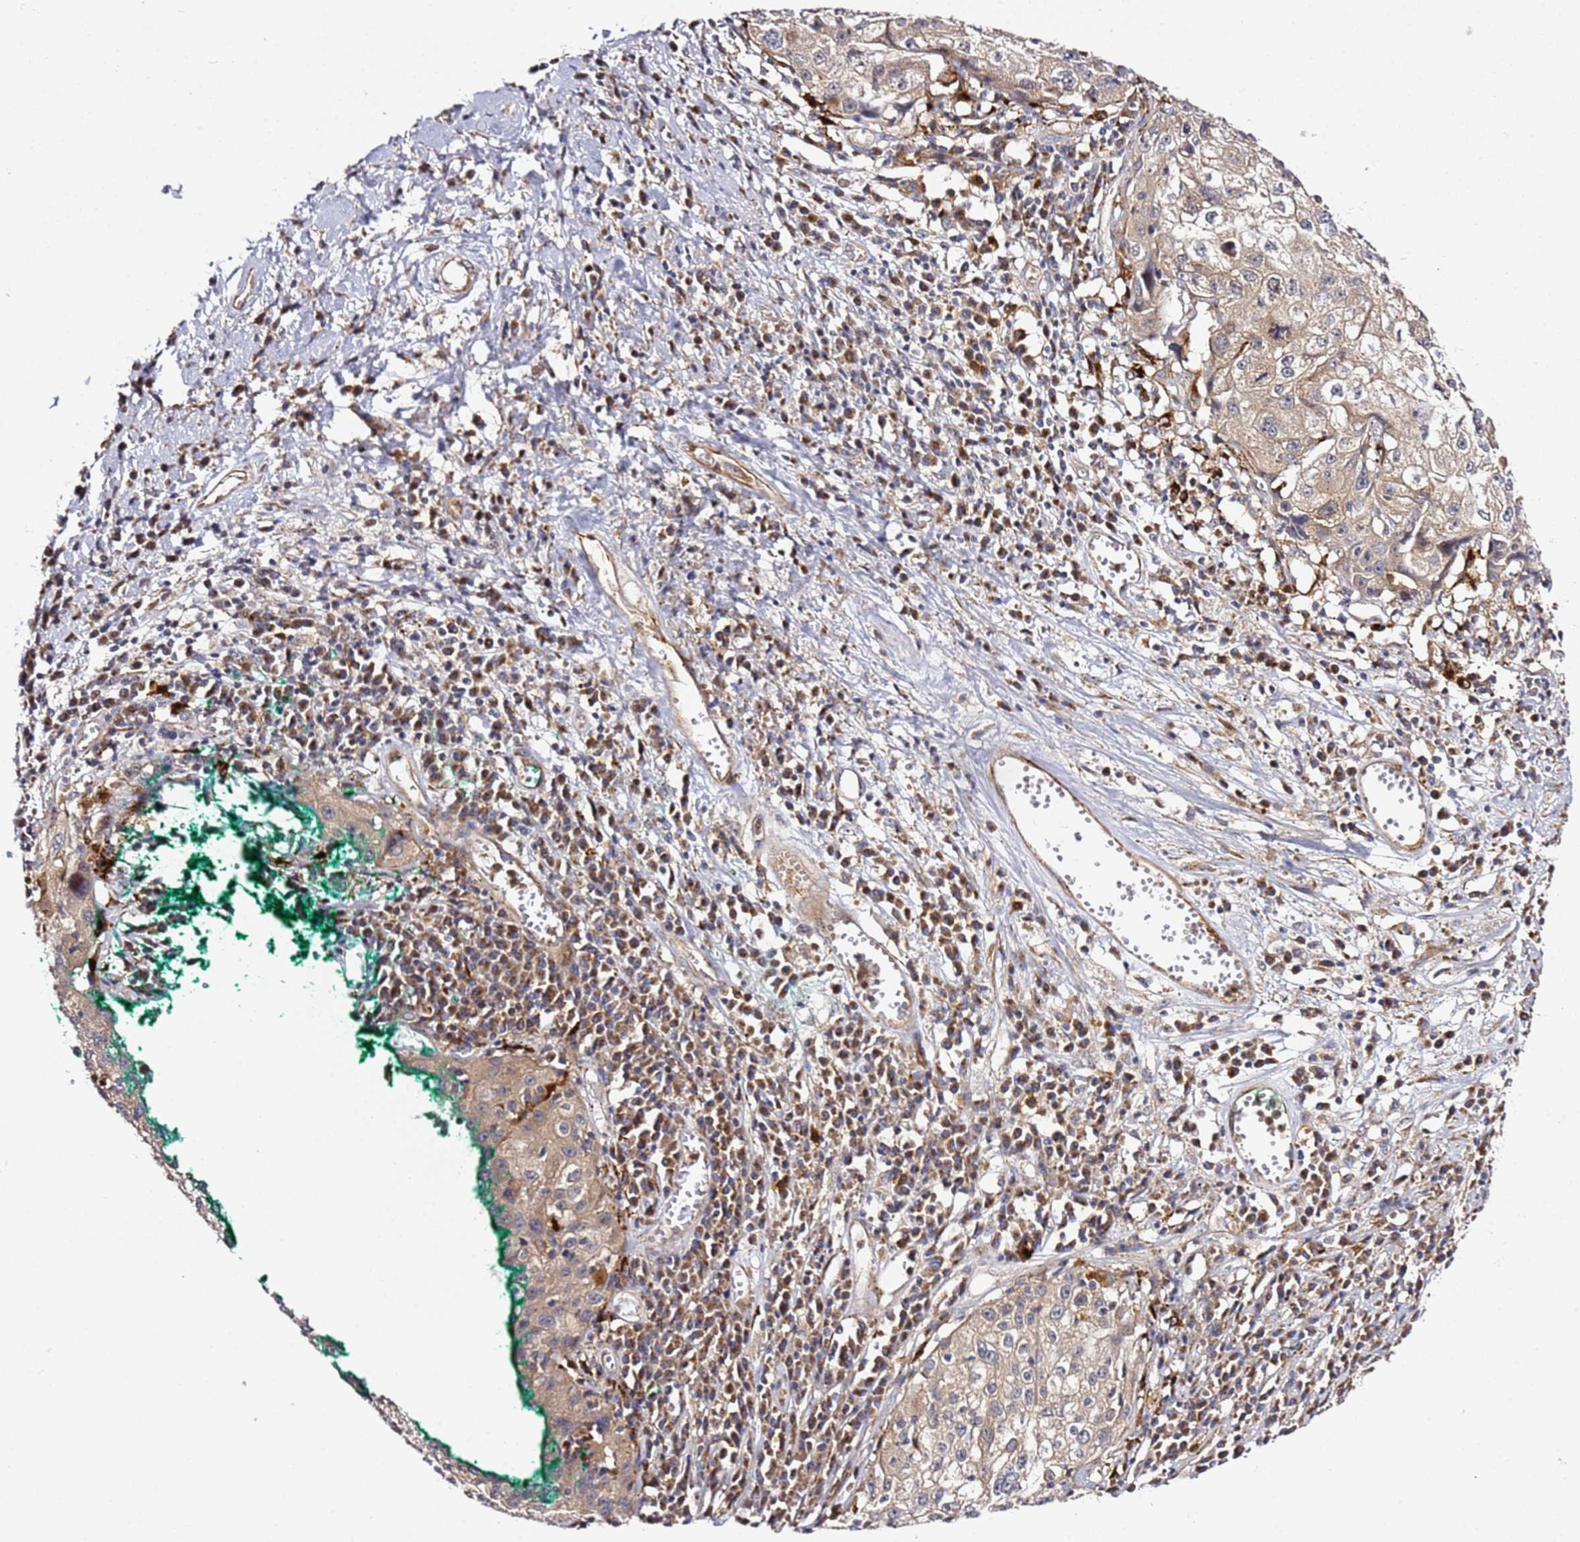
{"staining": {"intensity": "weak", "quantity": ">75%", "location": "cytoplasmic/membranous"}, "tissue": "cervical cancer", "cell_type": "Tumor cells", "image_type": "cancer", "snomed": [{"axis": "morphology", "description": "Squamous cell carcinoma, NOS"}, {"axis": "topography", "description": "Cervix"}], "caption": "IHC image of squamous cell carcinoma (cervical) stained for a protein (brown), which shows low levels of weak cytoplasmic/membranous staining in about >75% of tumor cells.", "gene": "PVRIG", "patient": {"sex": "female", "age": 57}}